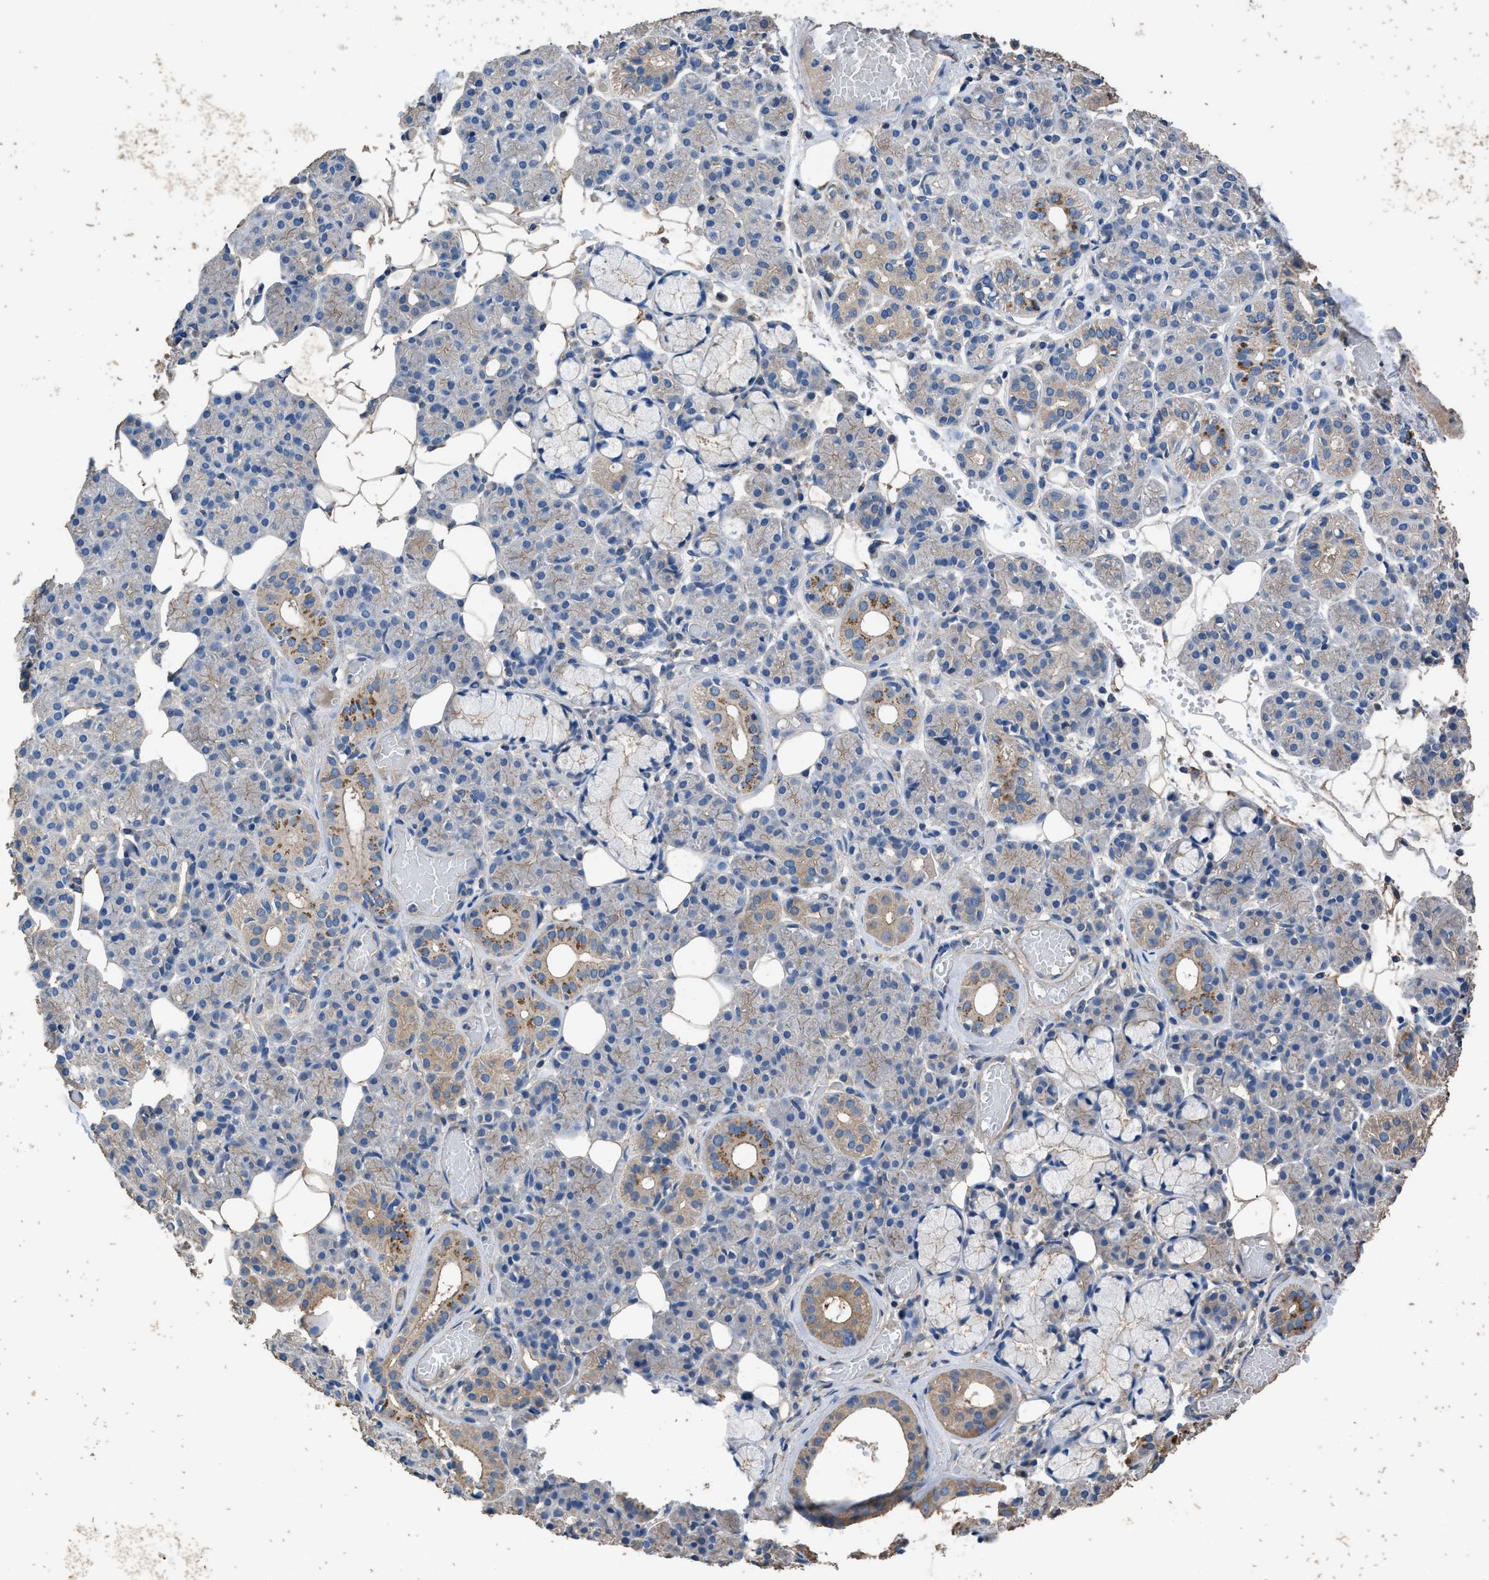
{"staining": {"intensity": "moderate", "quantity": "<25%", "location": "cytoplasmic/membranous"}, "tissue": "salivary gland", "cell_type": "Glandular cells", "image_type": "normal", "snomed": [{"axis": "morphology", "description": "Normal tissue, NOS"}, {"axis": "topography", "description": "Salivary gland"}], "caption": "Salivary gland stained with a brown dye shows moderate cytoplasmic/membranous positive staining in about <25% of glandular cells.", "gene": "ITSN1", "patient": {"sex": "male", "age": 63}}